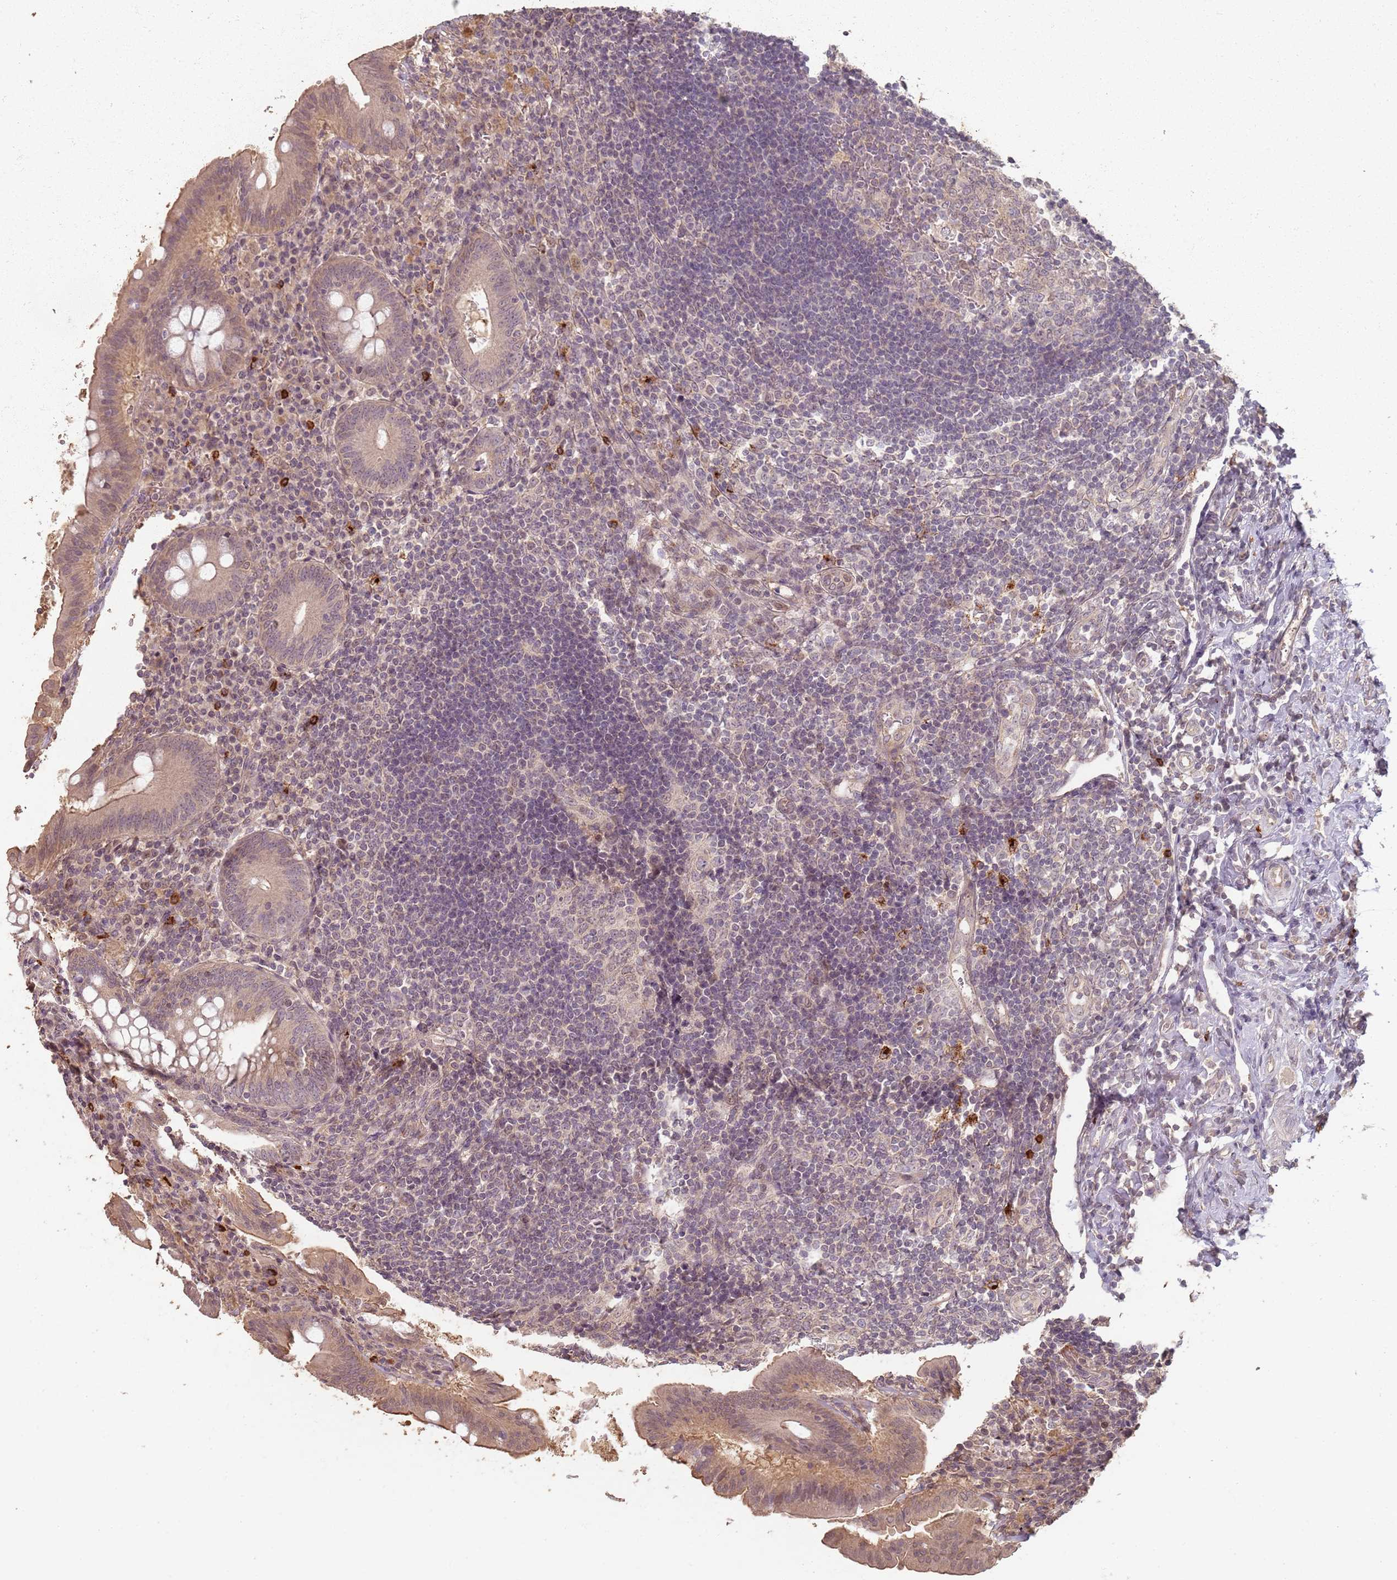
{"staining": {"intensity": "weak", "quantity": ">75%", "location": "cytoplasmic/membranous"}, "tissue": "appendix", "cell_type": "Glandular cells", "image_type": "normal", "snomed": [{"axis": "morphology", "description": "Normal tissue, NOS"}, {"axis": "topography", "description": "Appendix"}], "caption": "A low amount of weak cytoplasmic/membranous expression is present in about >75% of glandular cells in benign appendix. The staining was performed using DAB to visualize the protein expression in brown, while the nuclei were stained in blue with hematoxylin (Magnification: 20x).", "gene": "CCDC168", "patient": {"sex": "female", "age": 54}}